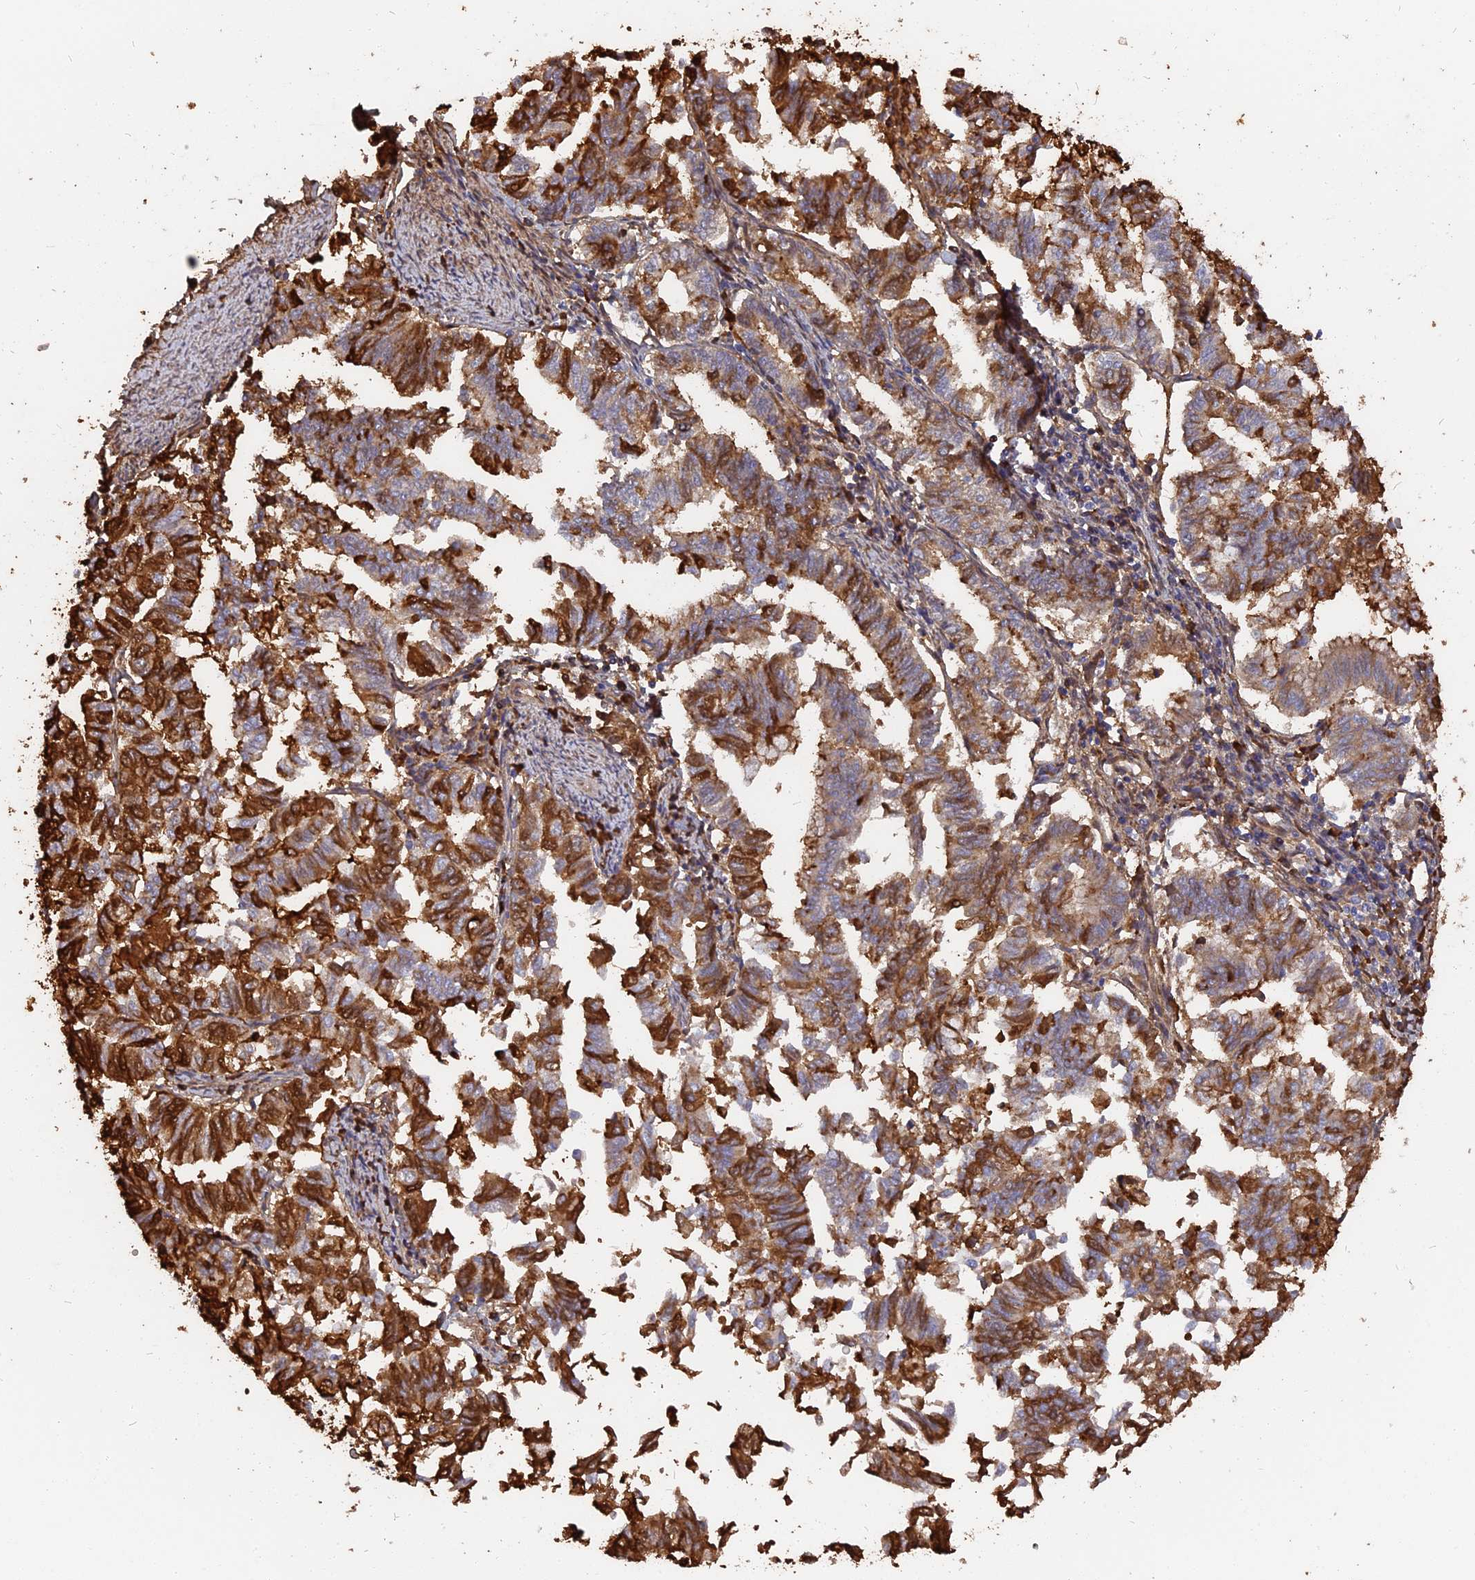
{"staining": {"intensity": "strong", "quantity": "25%-75%", "location": "cytoplasmic/membranous"}, "tissue": "endometrial cancer", "cell_type": "Tumor cells", "image_type": "cancer", "snomed": [{"axis": "morphology", "description": "Adenocarcinoma, NOS"}, {"axis": "topography", "description": "Endometrium"}], "caption": "A micrograph of human adenocarcinoma (endometrial) stained for a protein reveals strong cytoplasmic/membranous brown staining in tumor cells.", "gene": "ERMAP", "patient": {"sex": "female", "age": 79}}